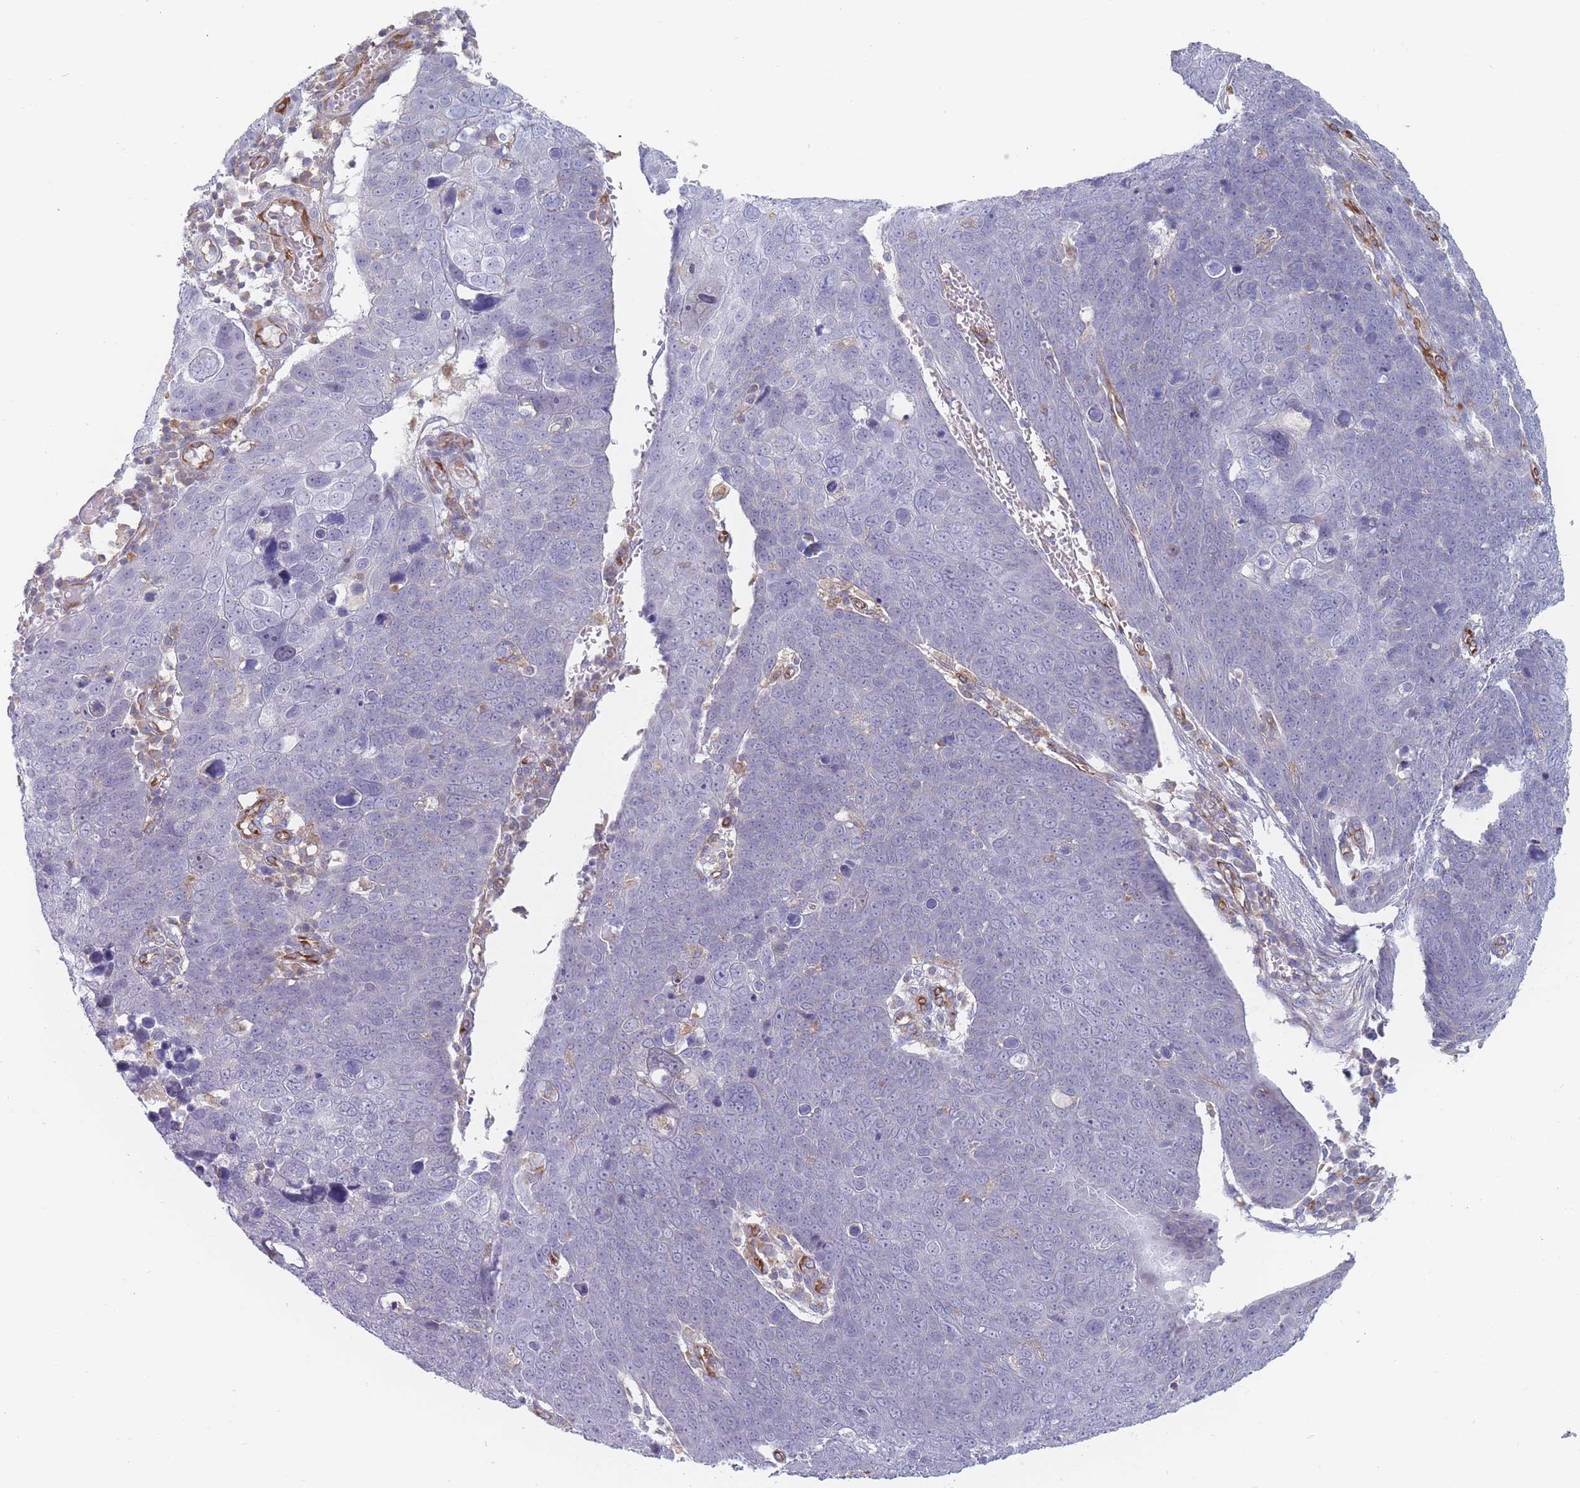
{"staining": {"intensity": "negative", "quantity": "none", "location": "none"}, "tissue": "skin cancer", "cell_type": "Tumor cells", "image_type": "cancer", "snomed": [{"axis": "morphology", "description": "Squamous cell carcinoma, NOS"}, {"axis": "topography", "description": "Skin"}], "caption": "This photomicrograph is of skin cancer (squamous cell carcinoma) stained with immunohistochemistry (IHC) to label a protein in brown with the nuclei are counter-stained blue. There is no positivity in tumor cells.", "gene": "MAP1S", "patient": {"sex": "male", "age": 71}}